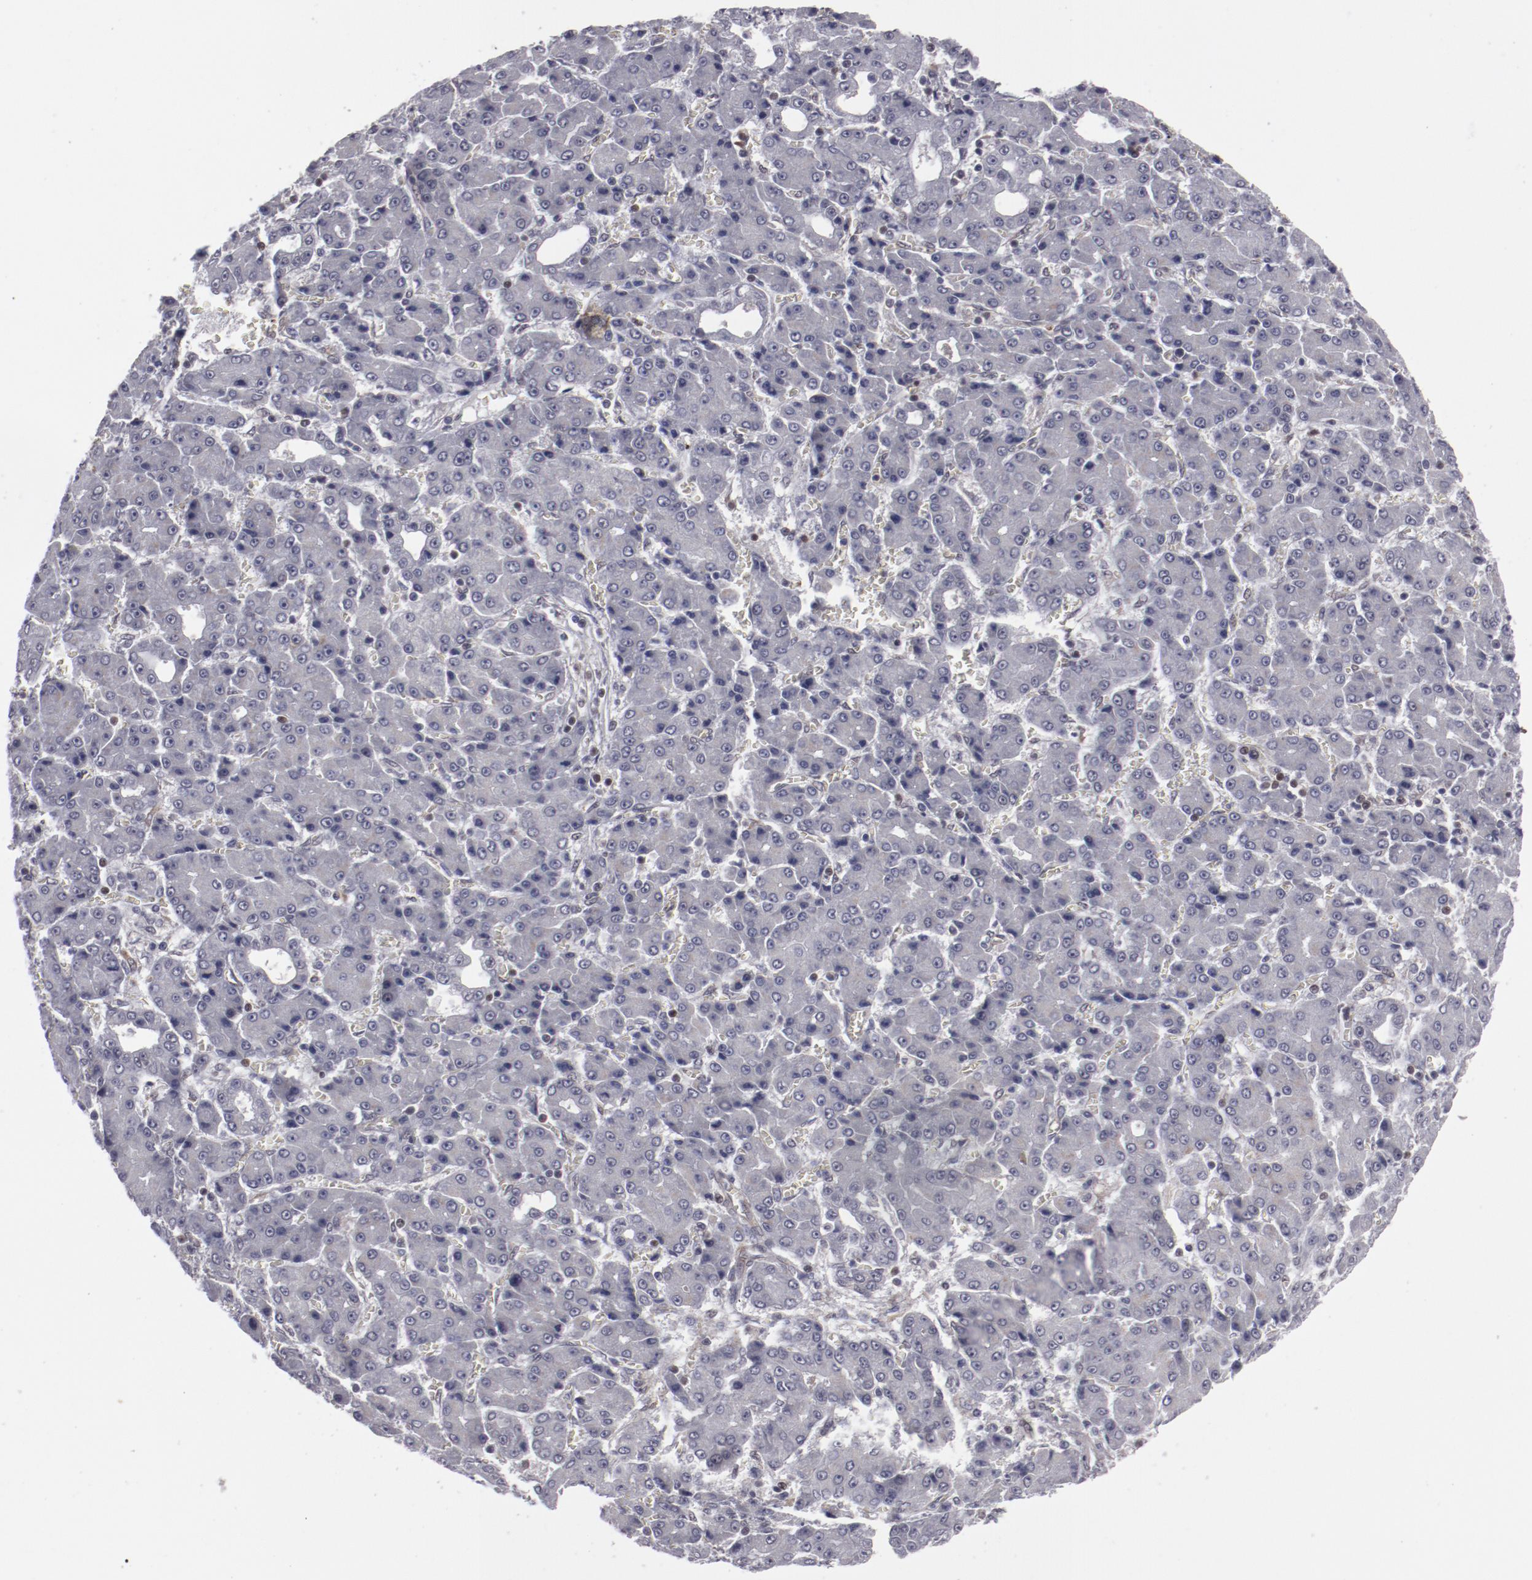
{"staining": {"intensity": "negative", "quantity": "none", "location": "none"}, "tissue": "liver cancer", "cell_type": "Tumor cells", "image_type": "cancer", "snomed": [{"axis": "morphology", "description": "Carcinoma, Hepatocellular, NOS"}, {"axis": "topography", "description": "Liver"}], "caption": "A photomicrograph of hepatocellular carcinoma (liver) stained for a protein shows no brown staining in tumor cells. (Stains: DAB (3,3'-diaminobenzidine) immunohistochemistry with hematoxylin counter stain, Microscopy: brightfield microscopy at high magnification).", "gene": "LEF1", "patient": {"sex": "male", "age": 69}}